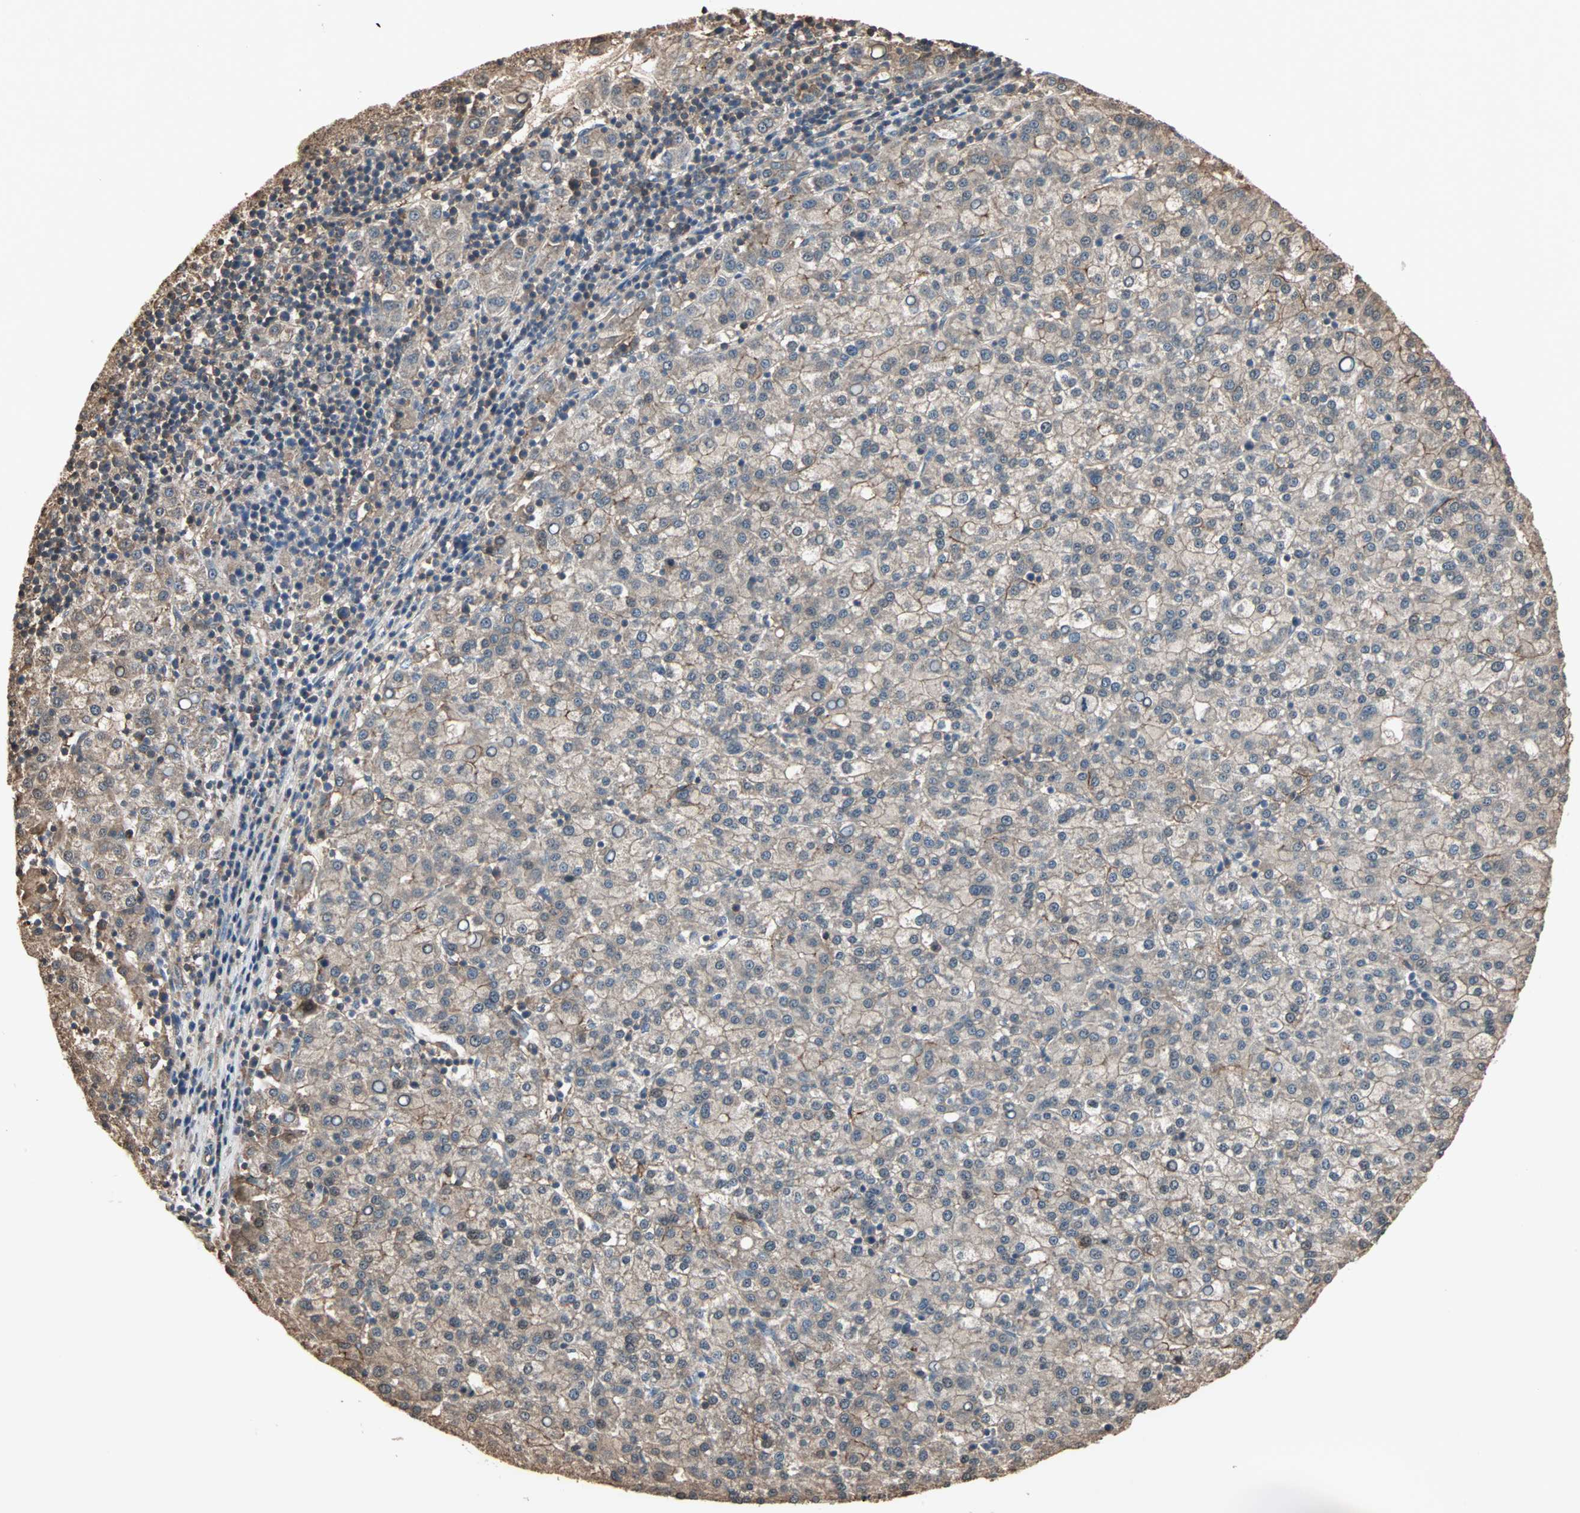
{"staining": {"intensity": "weak", "quantity": ">75%", "location": "cytoplasmic/membranous"}, "tissue": "liver cancer", "cell_type": "Tumor cells", "image_type": "cancer", "snomed": [{"axis": "morphology", "description": "Carcinoma, Hepatocellular, NOS"}, {"axis": "topography", "description": "Liver"}], "caption": "Immunohistochemical staining of human liver hepatocellular carcinoma exhibits low levels of weak cytoplasmic/membranous positivity in about >75% of tumor cells. (DAB (3,3'-diaminobenzidine) = brown stain, brightfield microscopy at high magnification).", "gene": "DRG2", "patient": {"sex": "female", "age": 58}}